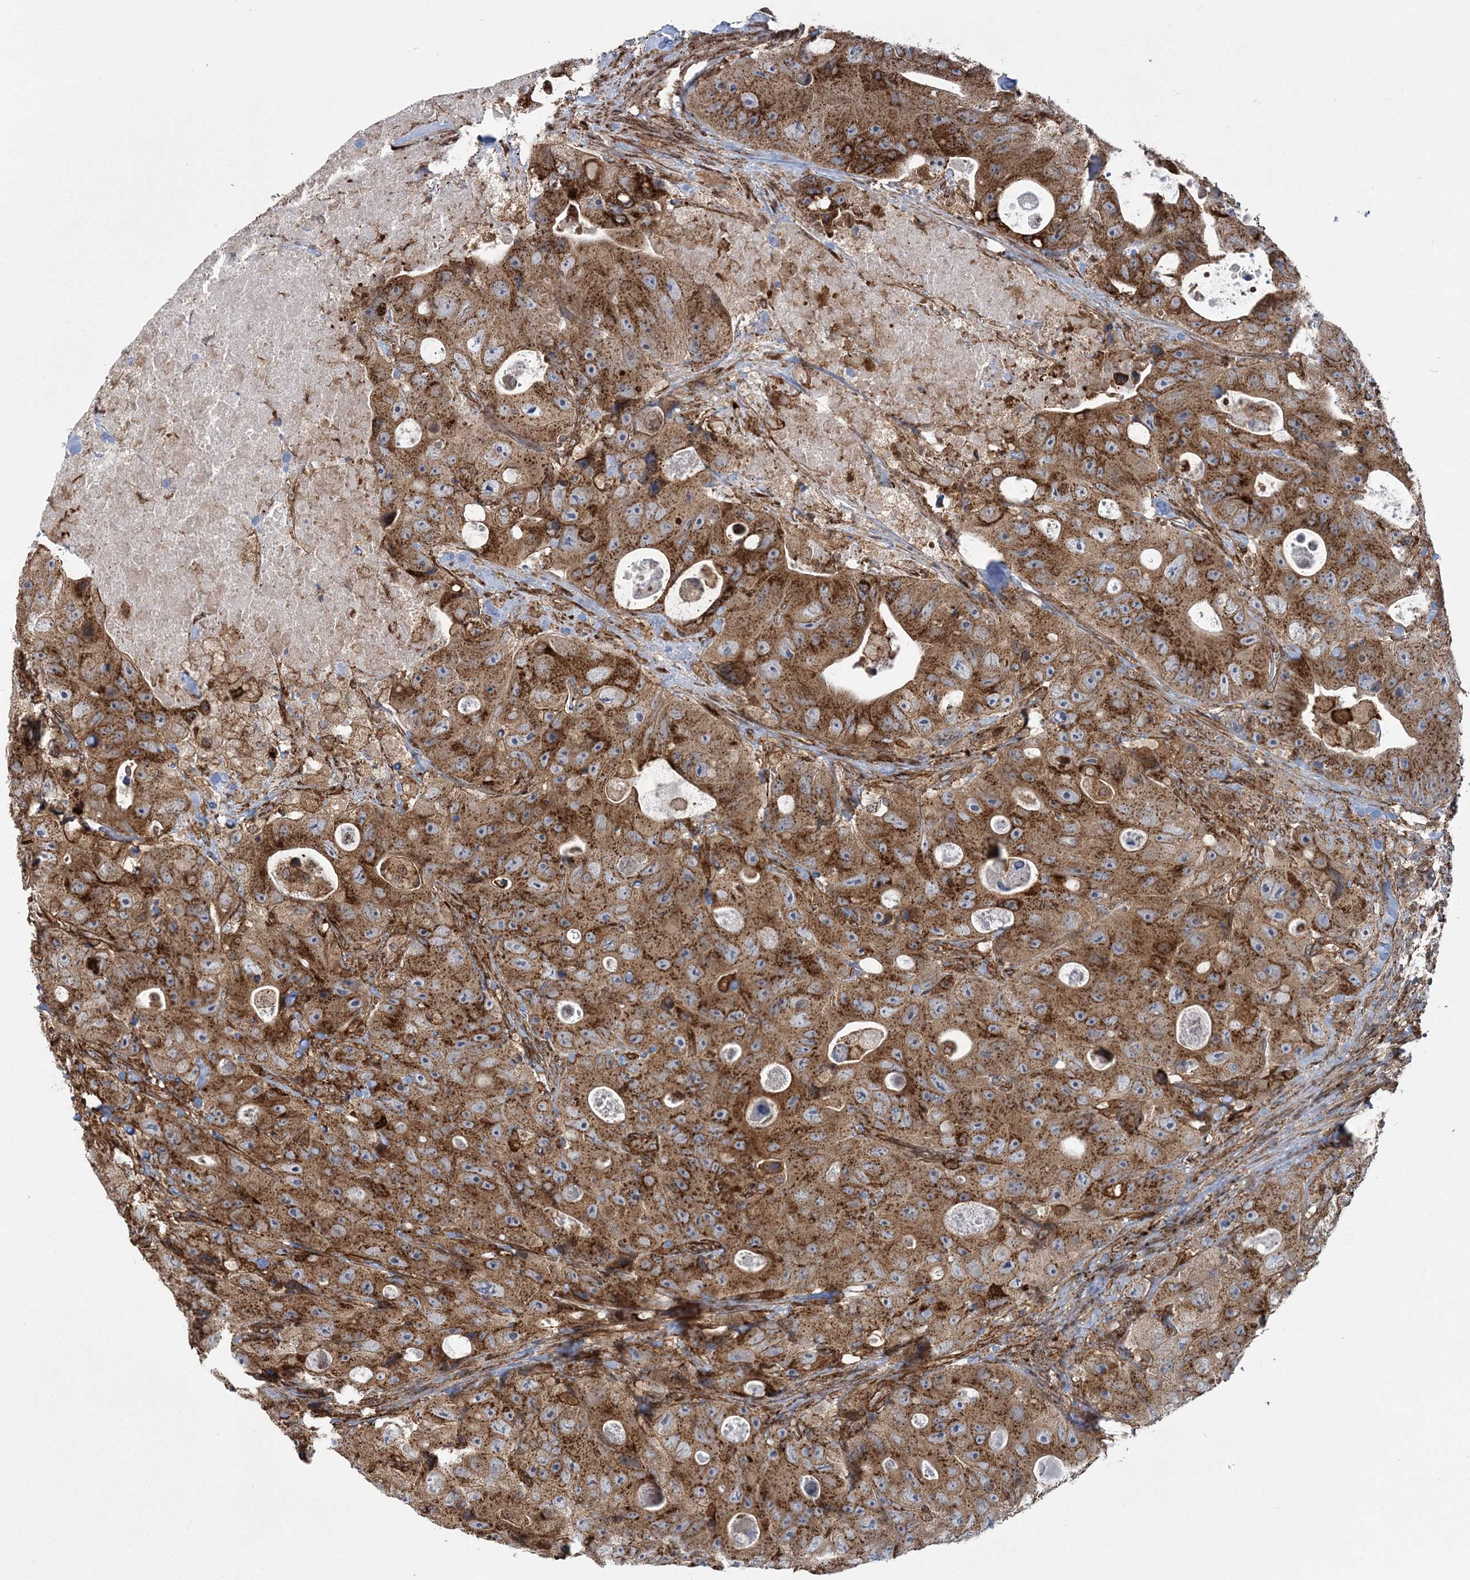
{"staining": {"intensity": "moderate", "quantity": ">75%", "location": "cytoplasmic/membranous"}, "tissue": "colorectal cancer", "cell_type": "Tumor cells", "image_type": "cancer", "snomed": [{"axis": "morphology", "description": "Adenocarcinoma, NOS"}, {"axis": "topography", "description": "Colon"}], "caption": "This is an image of immunohistochemistry staining of adenocarcinoma (colorectal), which shows moderate expression in the cytoplasmic/membranous of tumor cells.", "gene": "TRAF3IP2", "patient": {"sex": "female", "age": 46}}